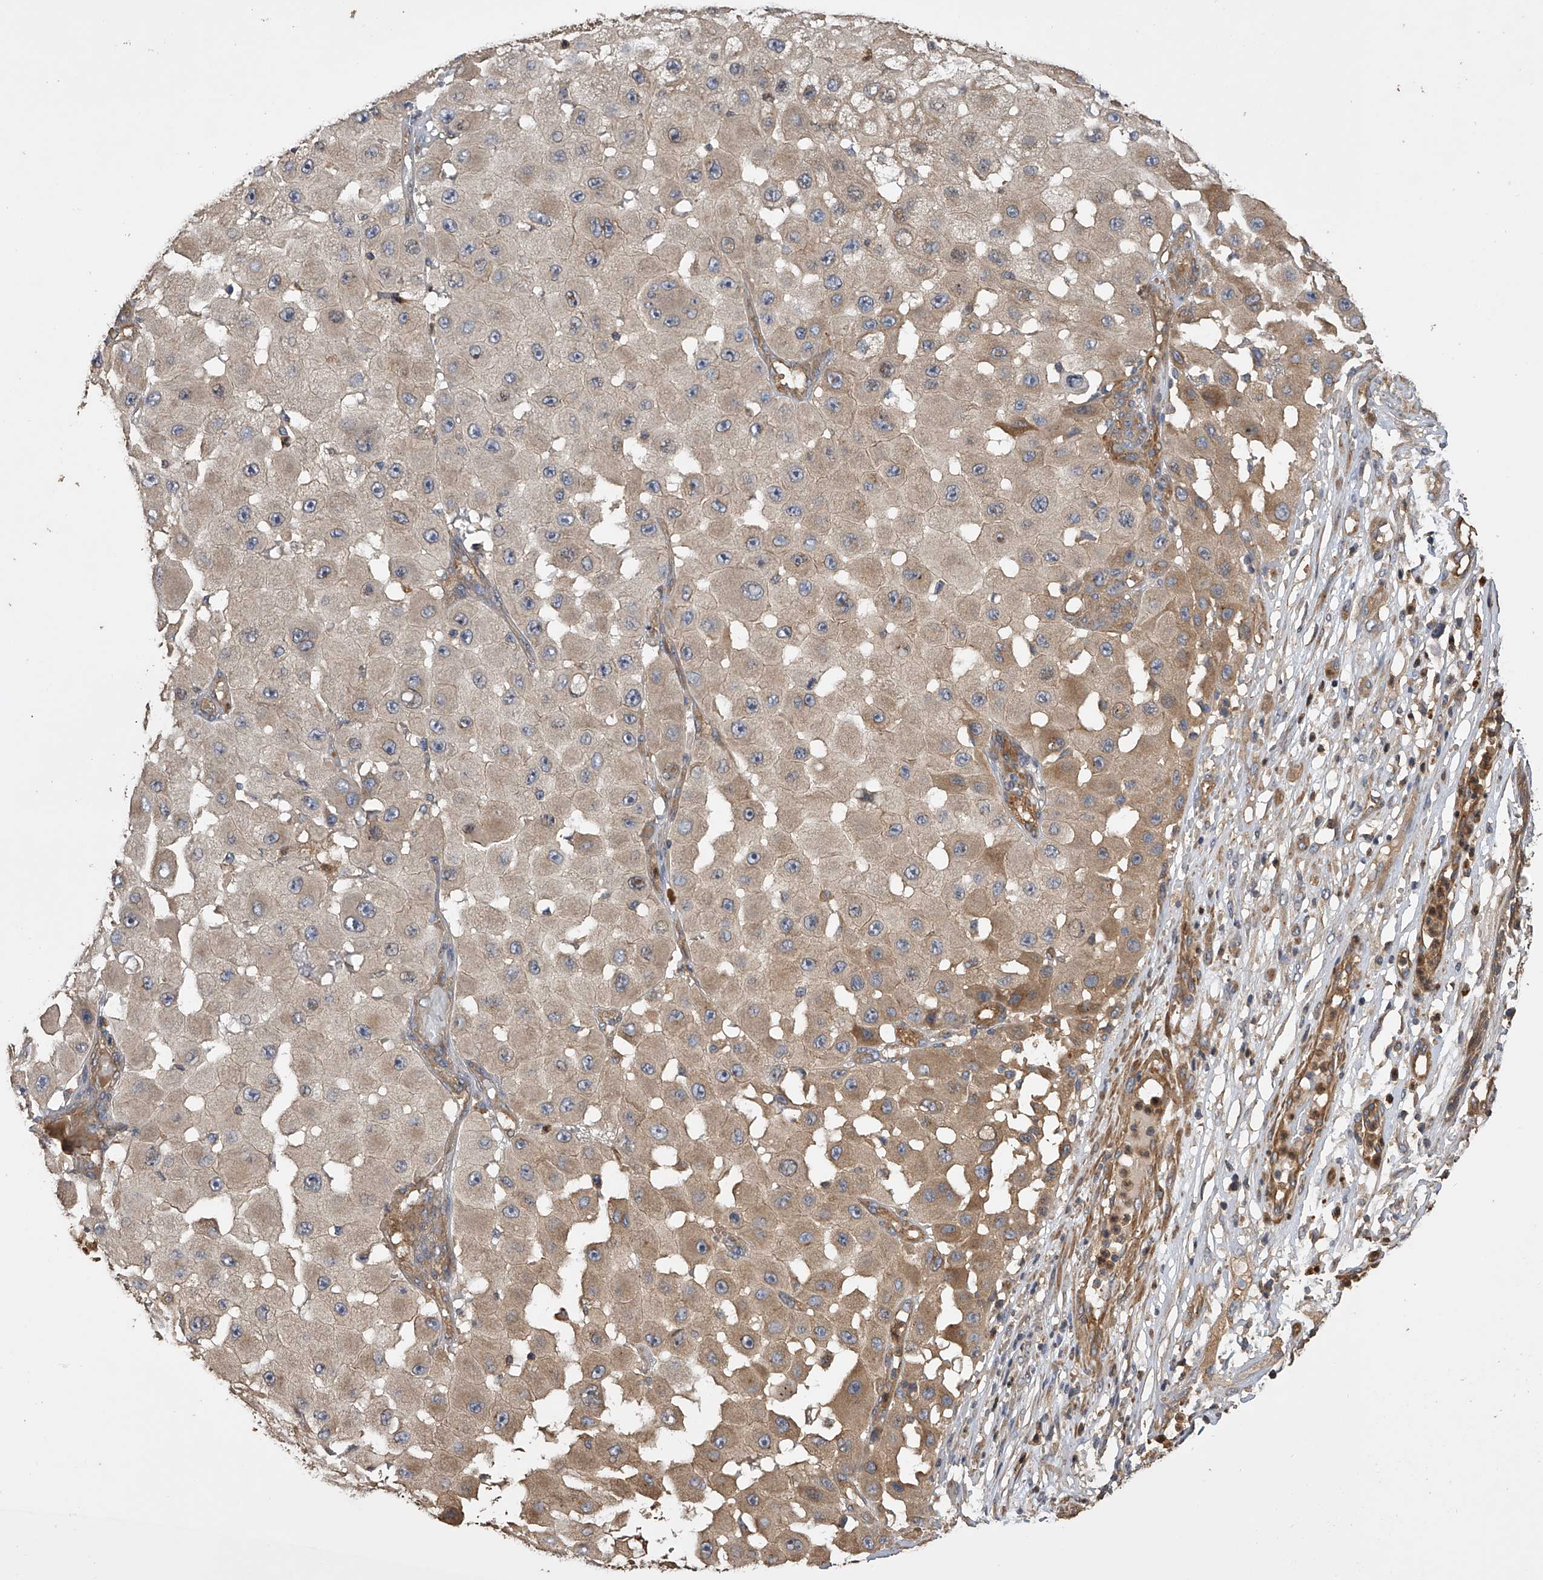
{"staining": {"intensity": "moderate", "quantity": "25%-75%", "location": "cytoplasmic/membranous"}, "tissue": "melanoma", "cell_type": "Tumor cells", "image_type": "cancer", "snomed": [{"axis": "morphology", "description": "Malignant melanoma, NOS"}, {"axis": "topography", "description": "Skin"}], "caption": "Melanoma stained with IHC reveals moderate cytoplasmic/membranous expression in approximately 25%-75% of tumor cells. (DAB (3,3'-diaminobenzidine) IHC, brown staining for protein, blue staining for nuclei).", "gene": "PTPRA", "patient": {"sex": "female", "age": 81}}